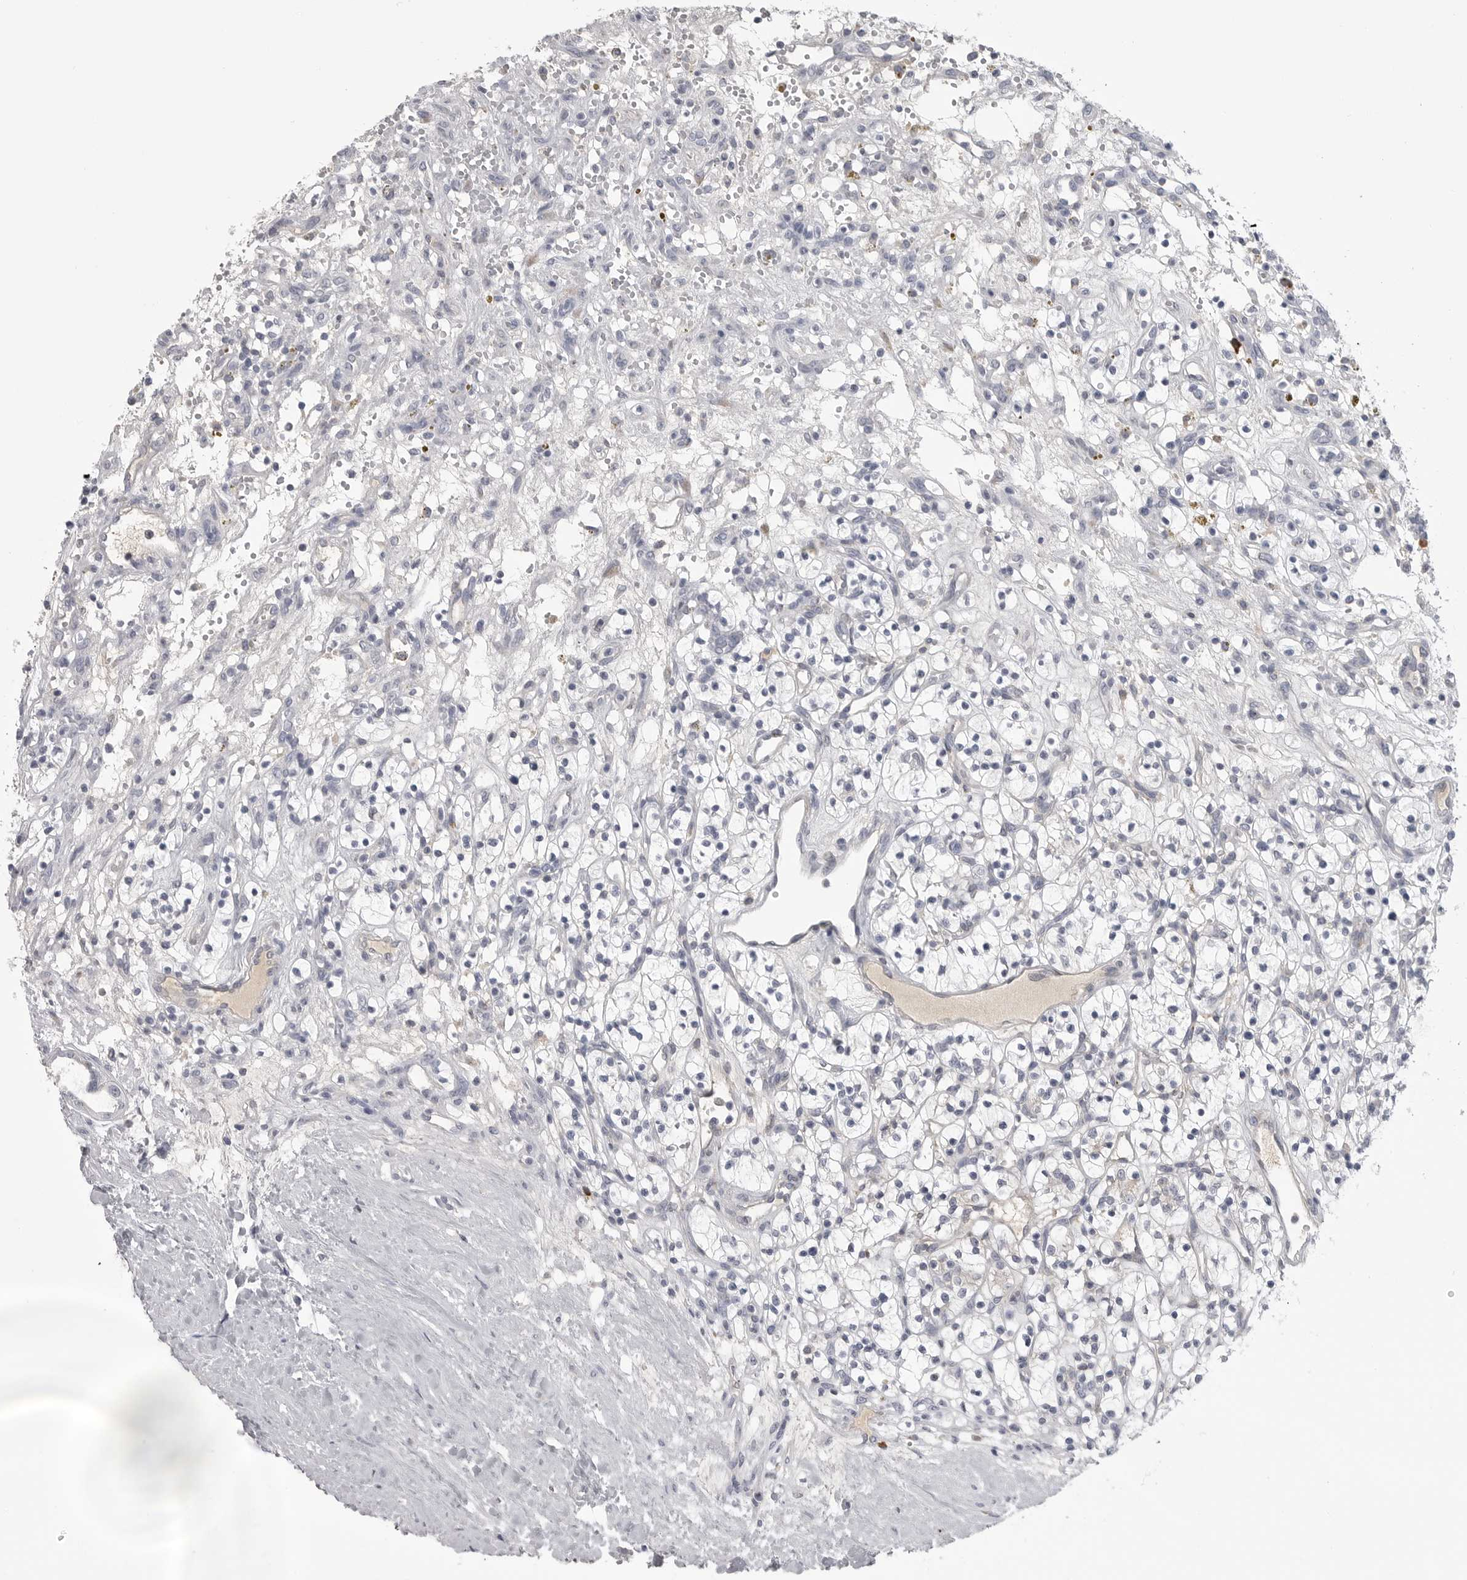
{"staining": {"intensity": "negative", "quantity": "none", "location": "none"}, "tissue": "renal cancer", "cell_type": "Tumor cells", "image_type": "cancer", "snomed": [{"axis": "morphology", "description": "Adenocarcinoma, NOS"}, {"axis": "topography", "description": "Kidney"}], "caption": "Tumor cells show no significant protein positivity in renal cancer.", "gene": "FKBP2", "patient": {"sex": "female", "age": 57}}